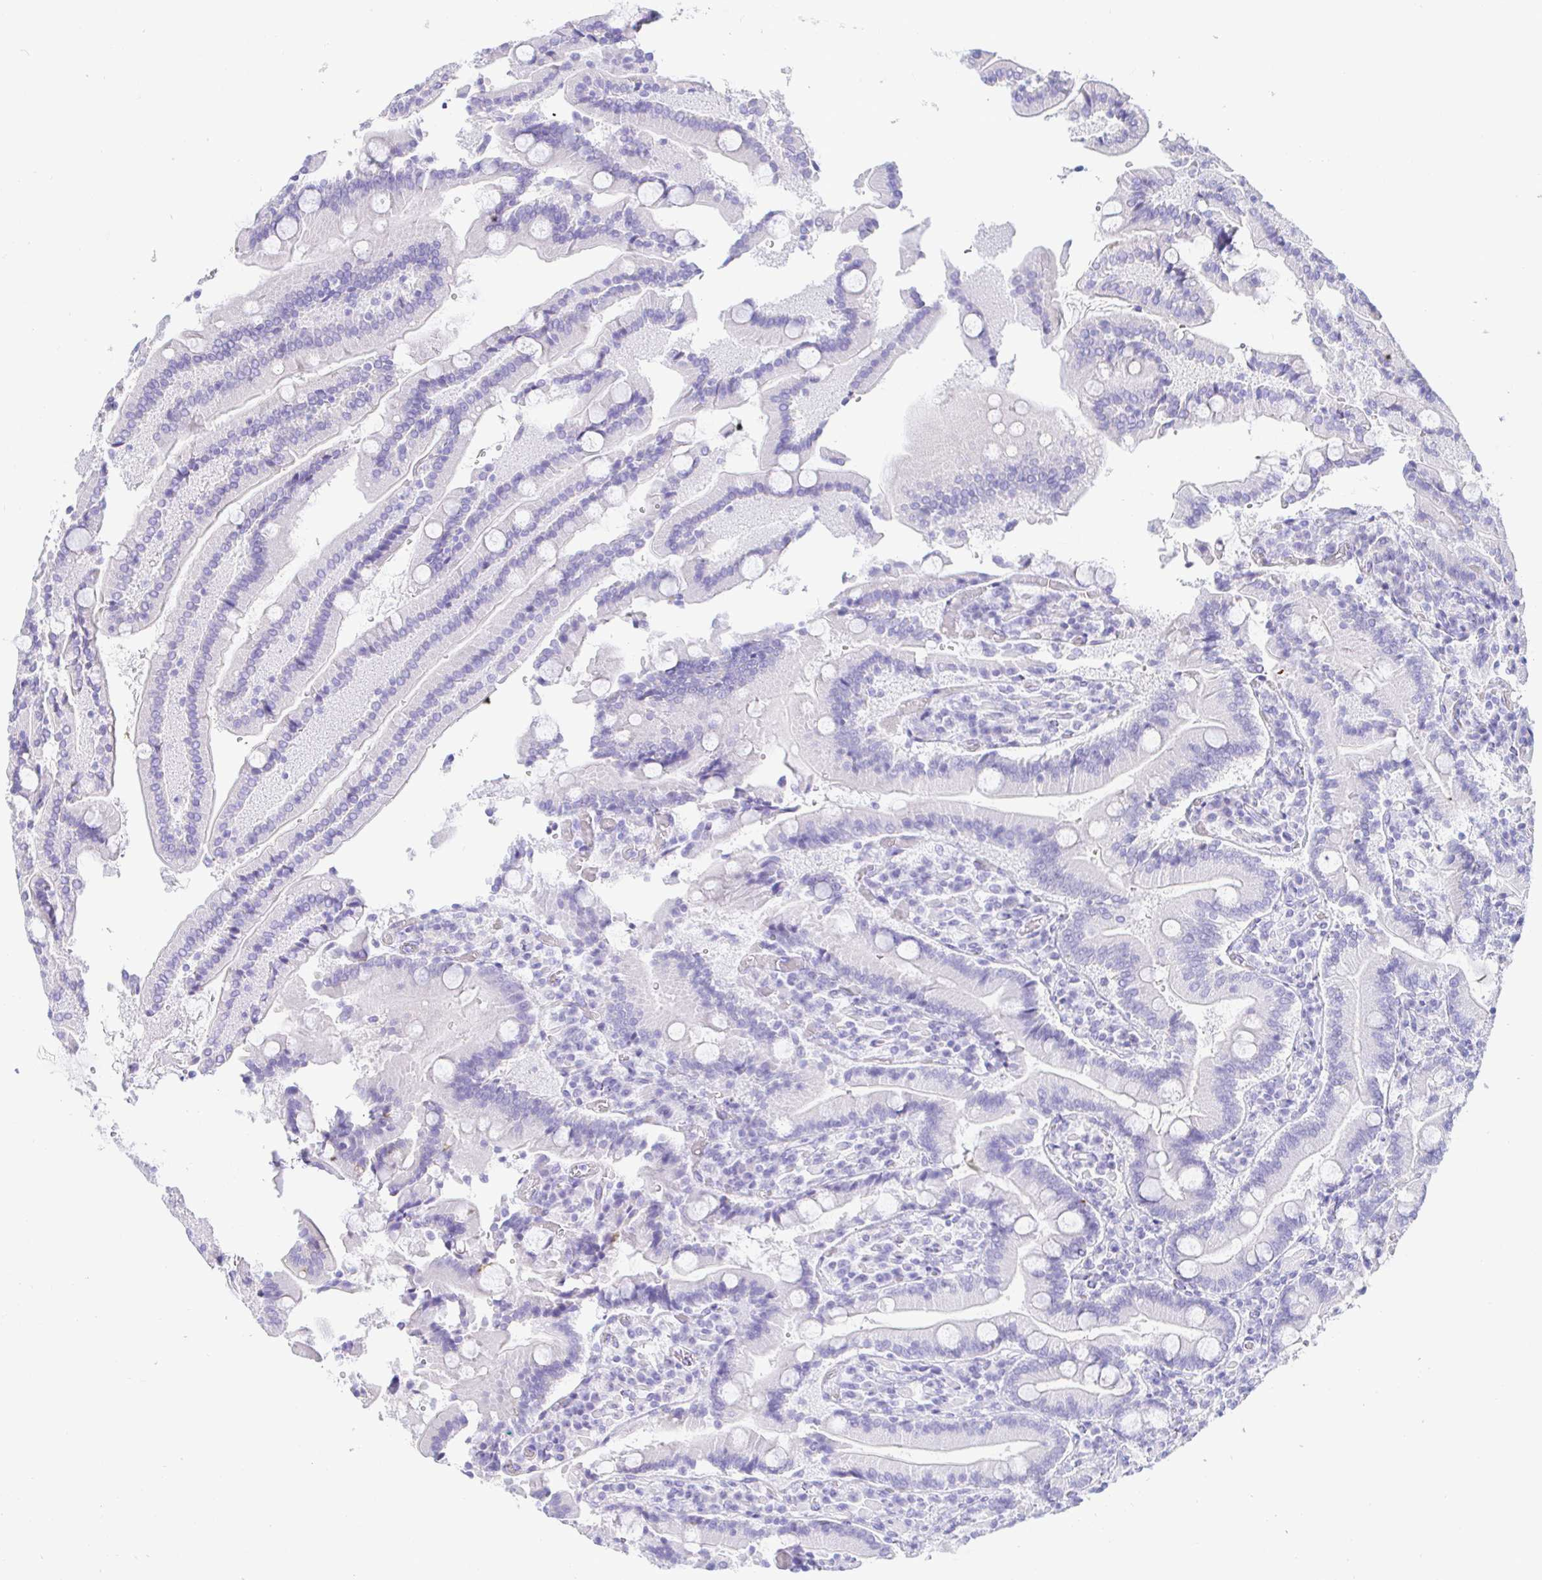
{"staining": {"intensity": "moderate", "quantity": "<25%", "location": "cytoplasmic/membranous"}, "tissue": "duodenum", "cell_type": "Glandular cells", "image_type": "normal", "snomed": [{"axis": "morphology", "description": "Normal tissue, NOS"}, {"axis": "topography", "description": "Duodenum"}], "caption": "Duodenum stained for a protein displays moderate cytoplasmic/membranous positivity in glandular cells. (Stains: DAB in brown, nuclei in blue, Microscopy: brightfield microscopy at high magnification).", "gene": "PINLYP", "patient": {"sex": "female", "age": 62}}